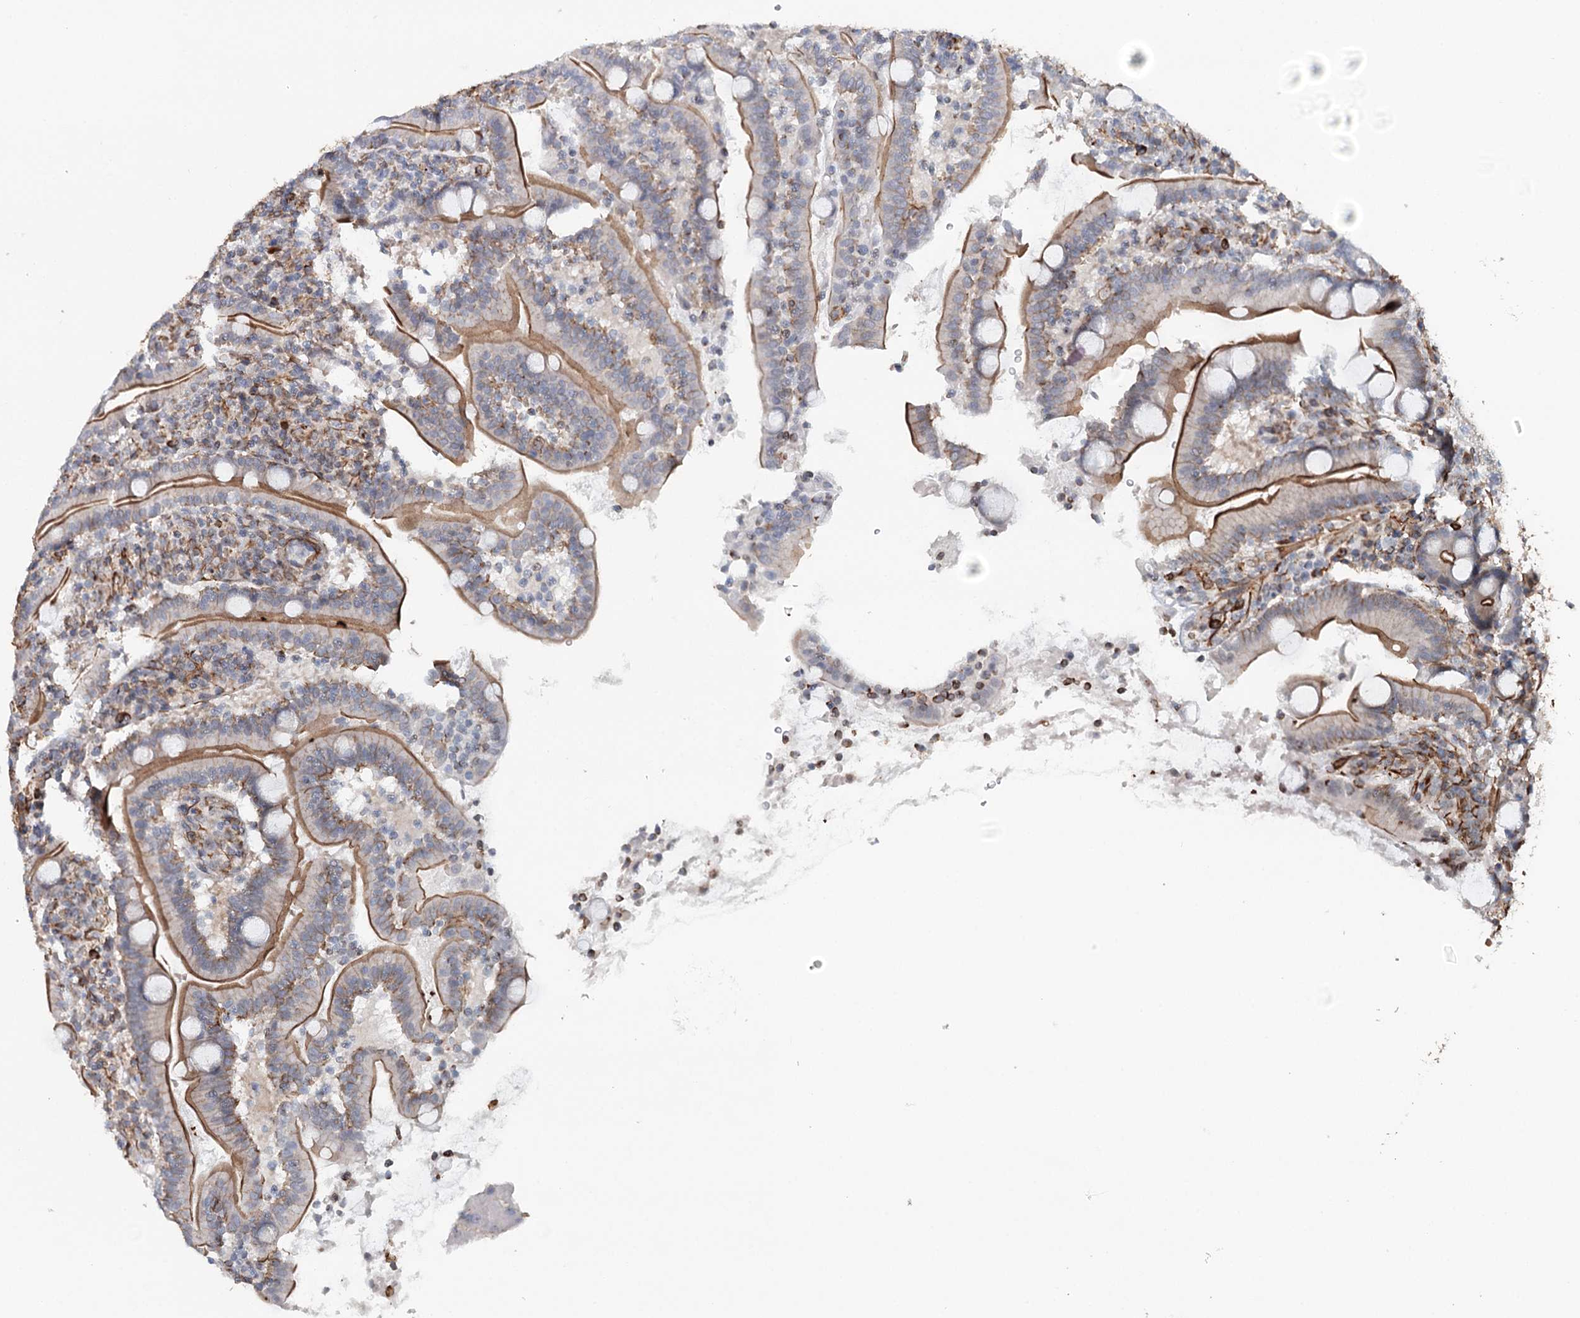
{"staining": {"intensity": "moderate", "quantity": ">75%", "location": "cytoplasmic/membranous"}, "tissue": "duodenum", "cell_type": "Glandular cells", "image_type": "normal", "snomed": [{"axis": "morphology", "description": "Normal tissue, NOS"}, {"axis": "topography", "description": "Duodenum"}], "caption": "DAB (3,3'-diaminobenzidine) immunohistochemical staining of benign human duodenum displays moderate cytoplasmic/membranous protein staining in approximately >75% of glandular cells. The staining was performed using DAB to visualize the protein expression in brown, while the nuclei were stained in blue with hematoxylin (Magnification: 20x).", "gene": "SYNPO", "patient": {"sex": "male", "age": 35}}